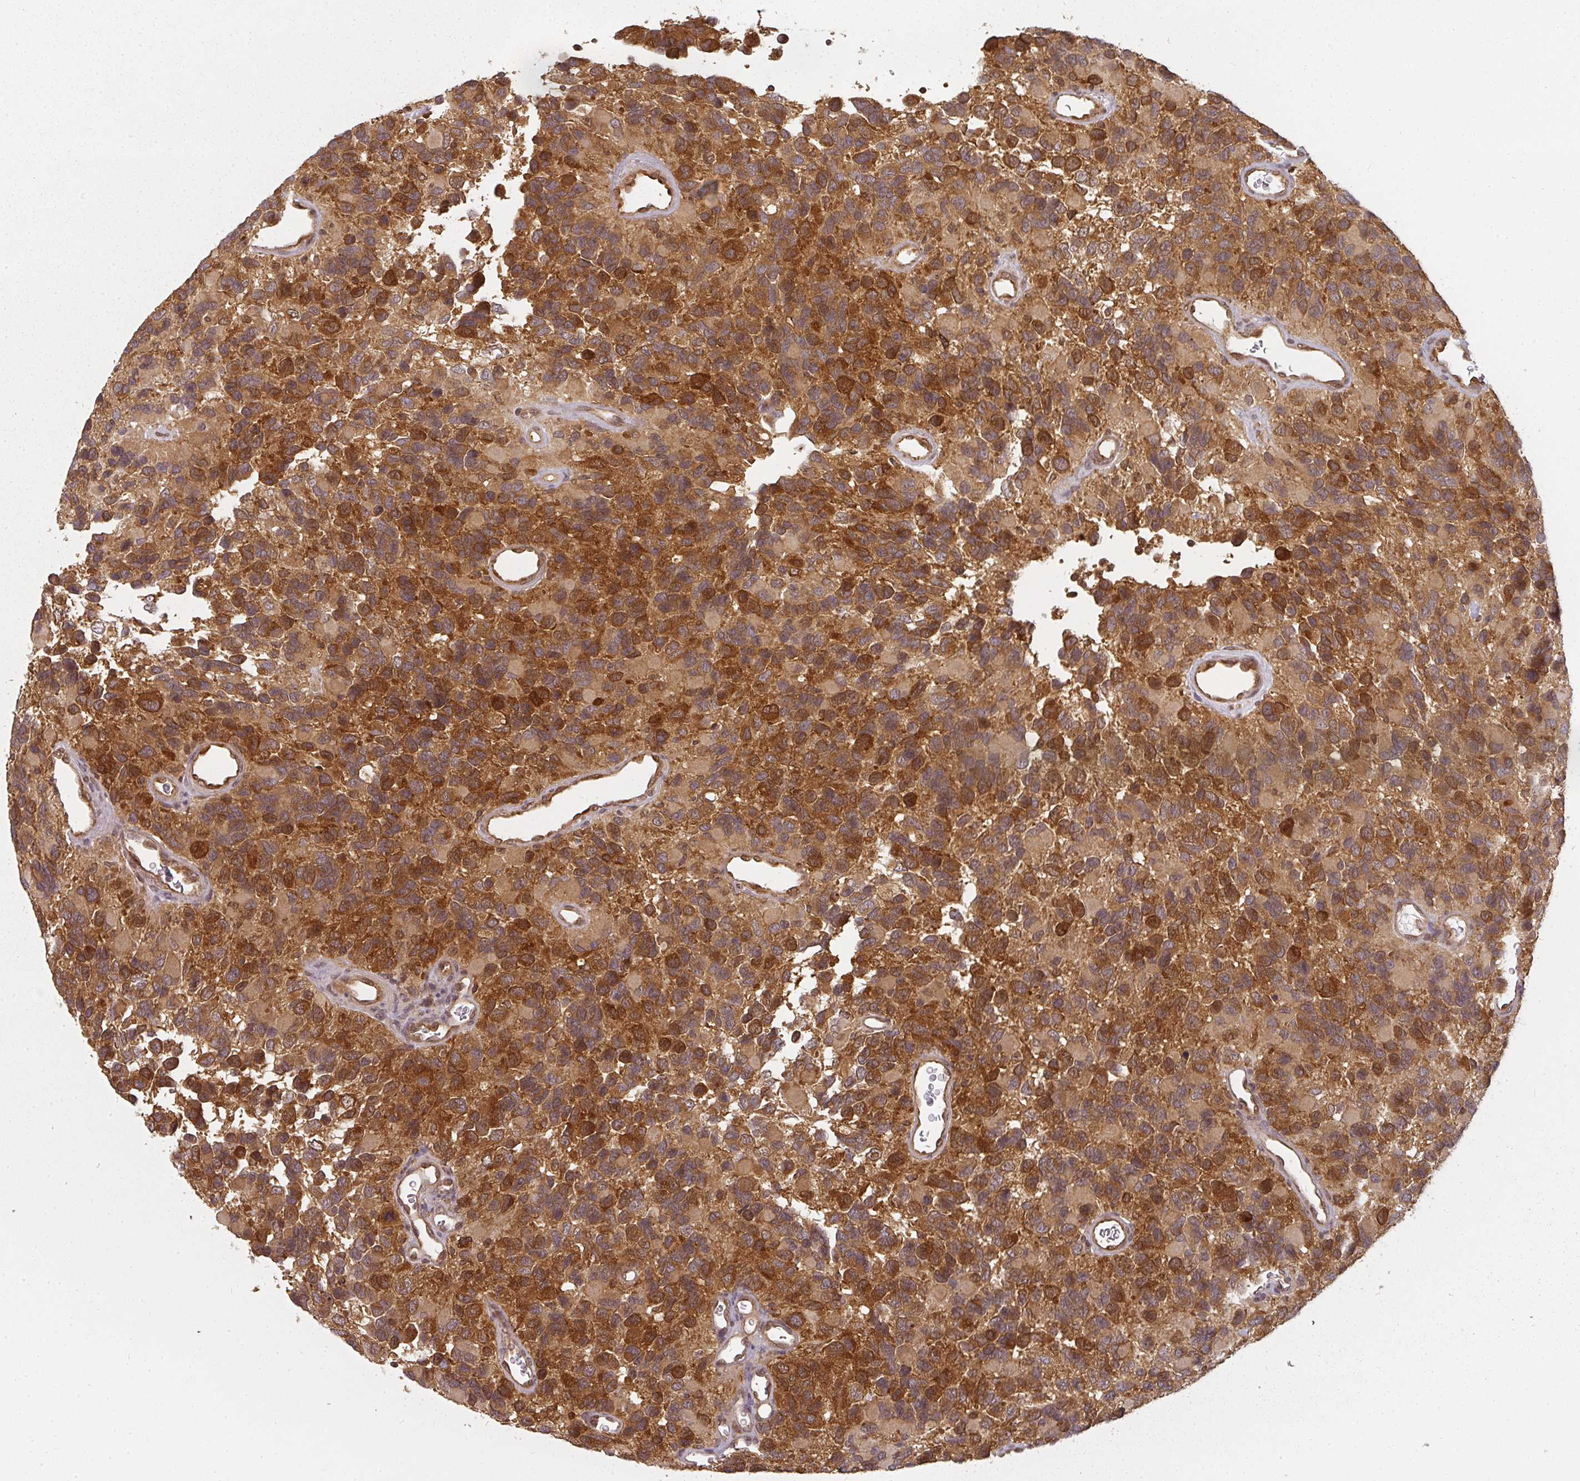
{"staining": {"intensity": "strong", "quantity": ">75%", "location": "cytoplasmic/membranous"}, "tissue": "glioma", "cell_type": "Tumor cells", "image_type": "cancer", "snomed": [{"axis": "morphology", "description": "Glioma, malignant, High grade"}, {"axis": "topography", "description": "Brain"}], "caption": "IHC (DAB) staining of human high-grade glioma (malignant) exhibits strong cytoplasmic/membranous protein staining in approximately >75% of tumor cells. Using DAB (brown) and hematoxylin (blue) stains, captured at high magnification using brightfield microscopy.", "gene": "PPP6R3", "patient": {"sex": "male", "age": 77}}